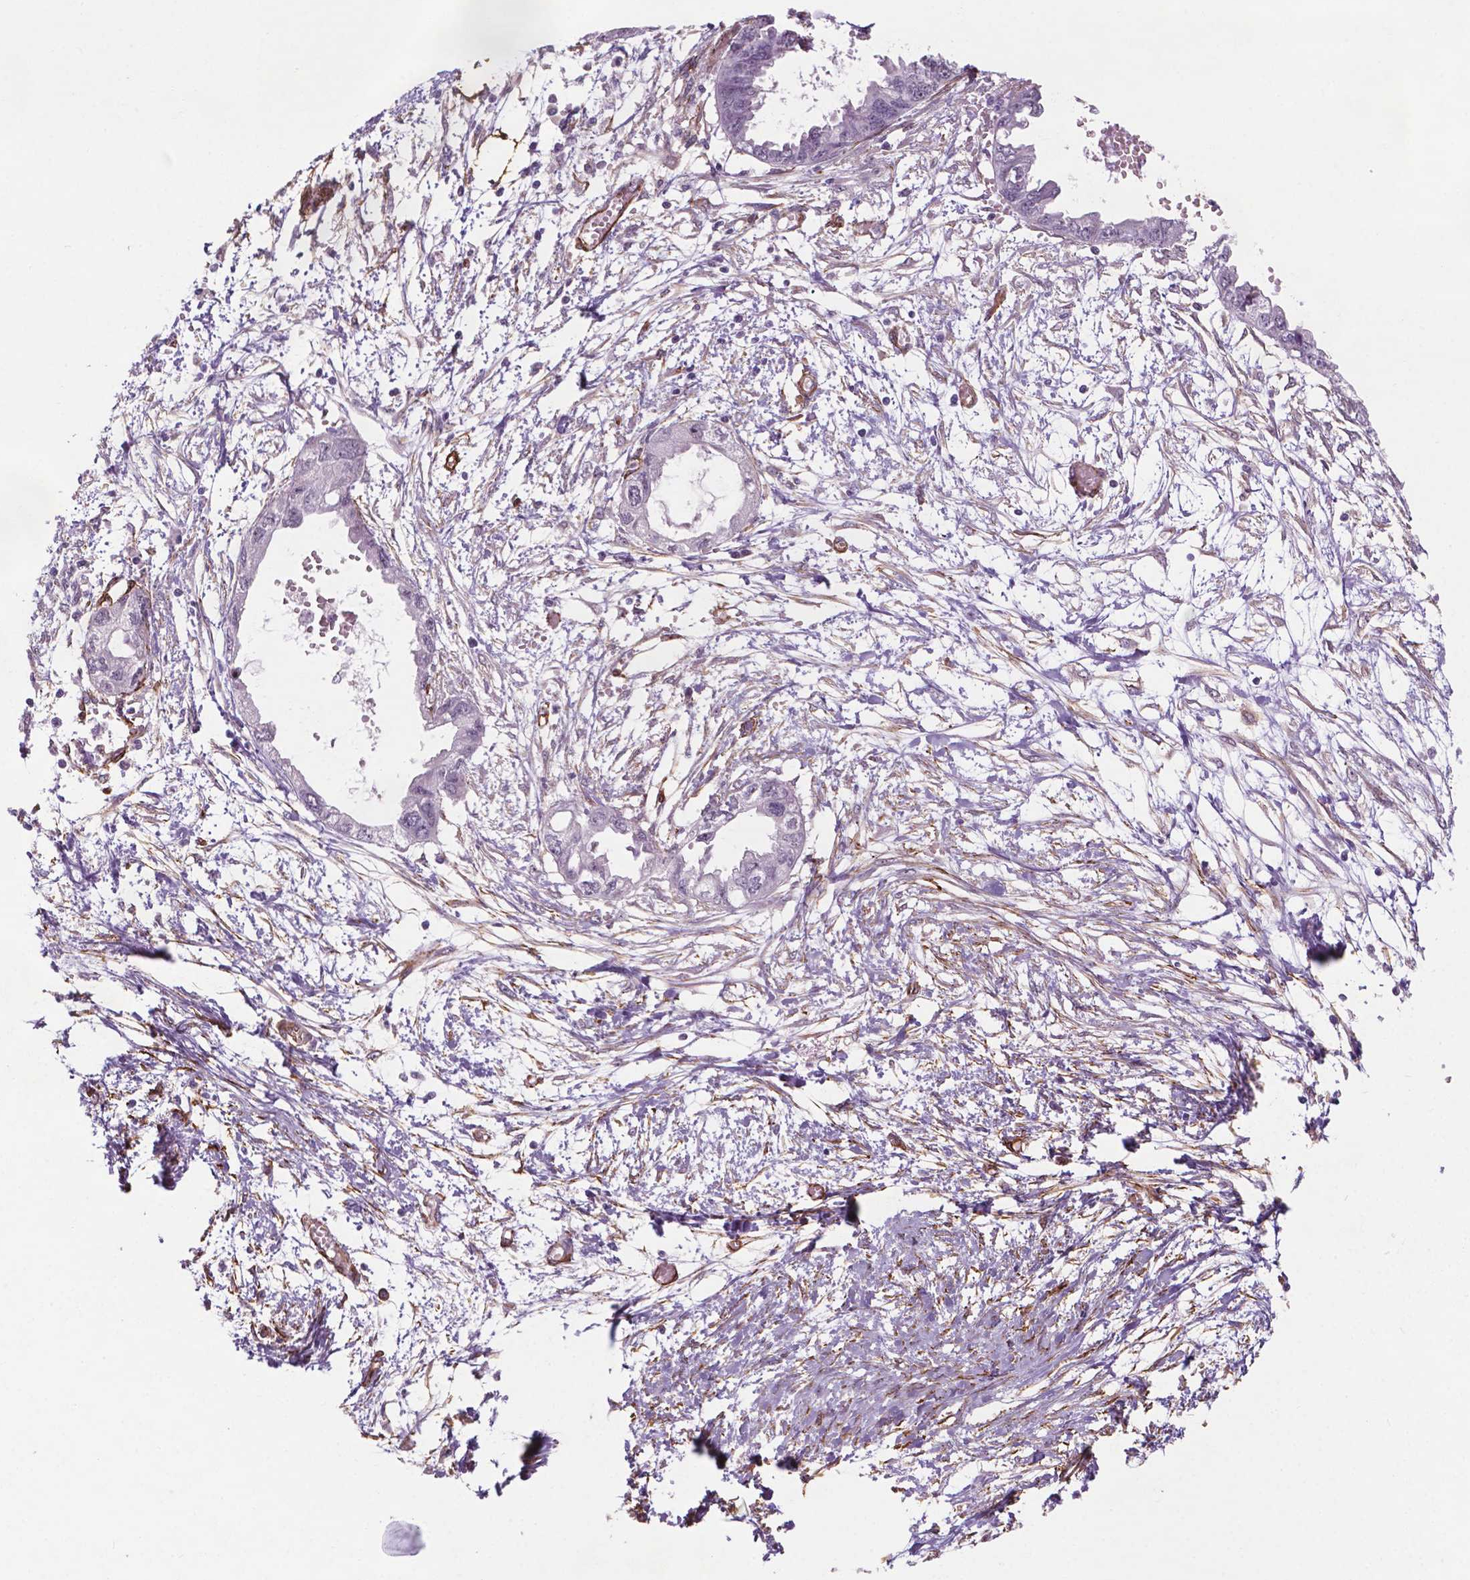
{"staining": {"intensity": "negative", "quantity": "none", "location": "none"}, "tissue": "endometrial cancer", "cell_type": "Tumor cells", "image_type": "cancer", "snomed": [{"axis": "morphology", "description": "Adenocarcinoma, NOS"}, {"axis": "morphology", "description": "Adenocarcinoma, metastatic, NOS"}, {"axis": "topography", "description": "Adipose tissue"}, {"axis": "topography", "description": "Endometrium"}], "caption": "Immunohistochemical staining of endometrial metastatic adenocarcinoma shows no significant positivity in tumor cells. The staining was performed using DAB (3,3'-diaminobenzidine) to visualize the protein expression in brown, while the nuclei were stained in blue with hematoxylin (Magnification: 20x).", "gene": "EGFL8", "patient": {"sex": "female", "age": 67}}